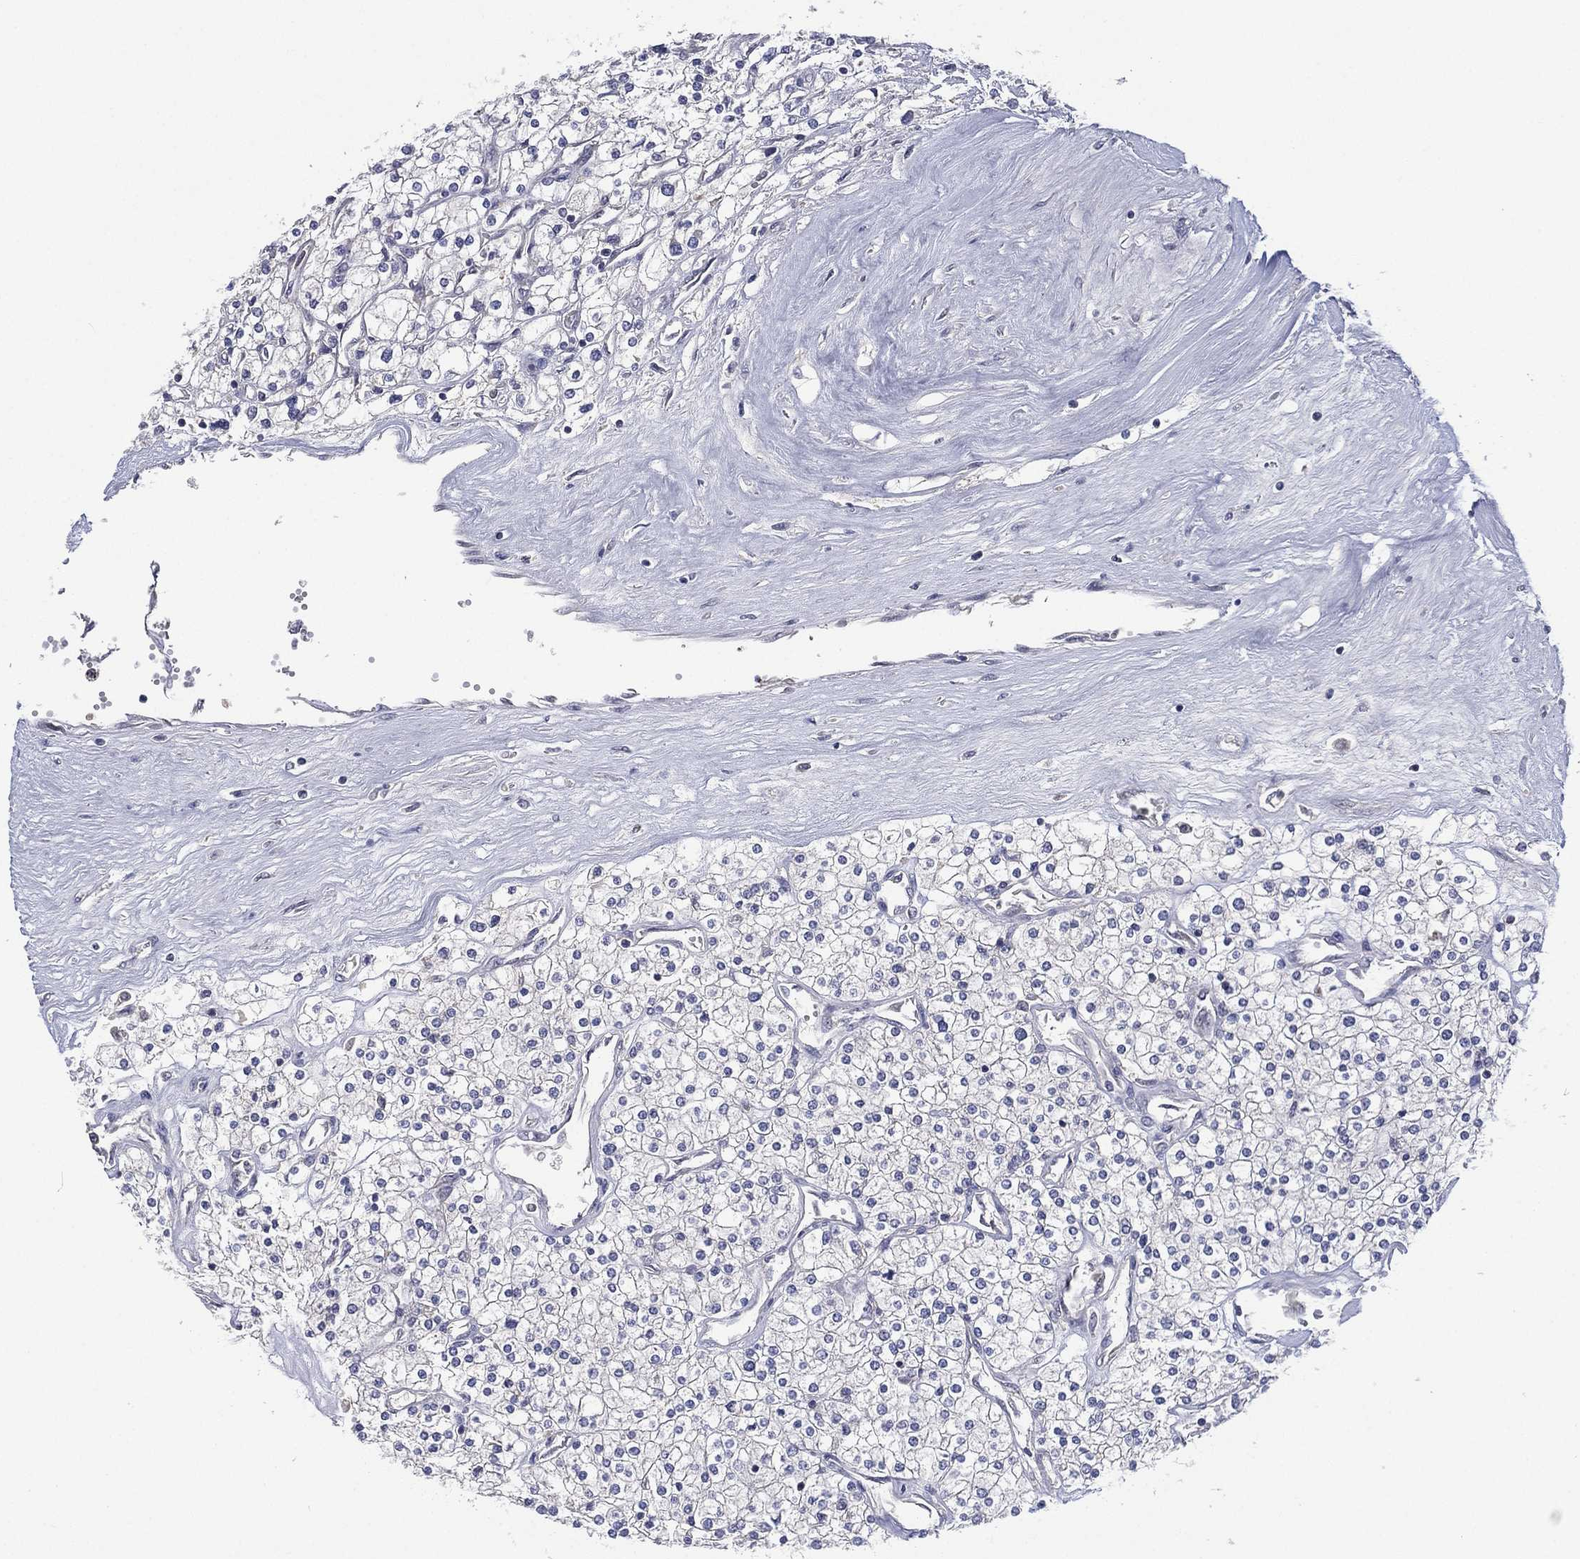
{"staining": {"intensity": "weak", "quantity": "<25%", "location": "cytoplasmic/membranous"}, "tissue": "renal cancer", "cell_type": "Tumor cells", "image_type": "cancer", "snomed": [{"axis": "morphology", "description": "Adenocarcinoma, NOS"}, {"axis": "topography", "description": "Kidney"}], "caption": "Tumor cells show no significant expression in renal adenocarcinoma.", "gene": "MPP7", "patient": {"sex": "male", "age": 80}}